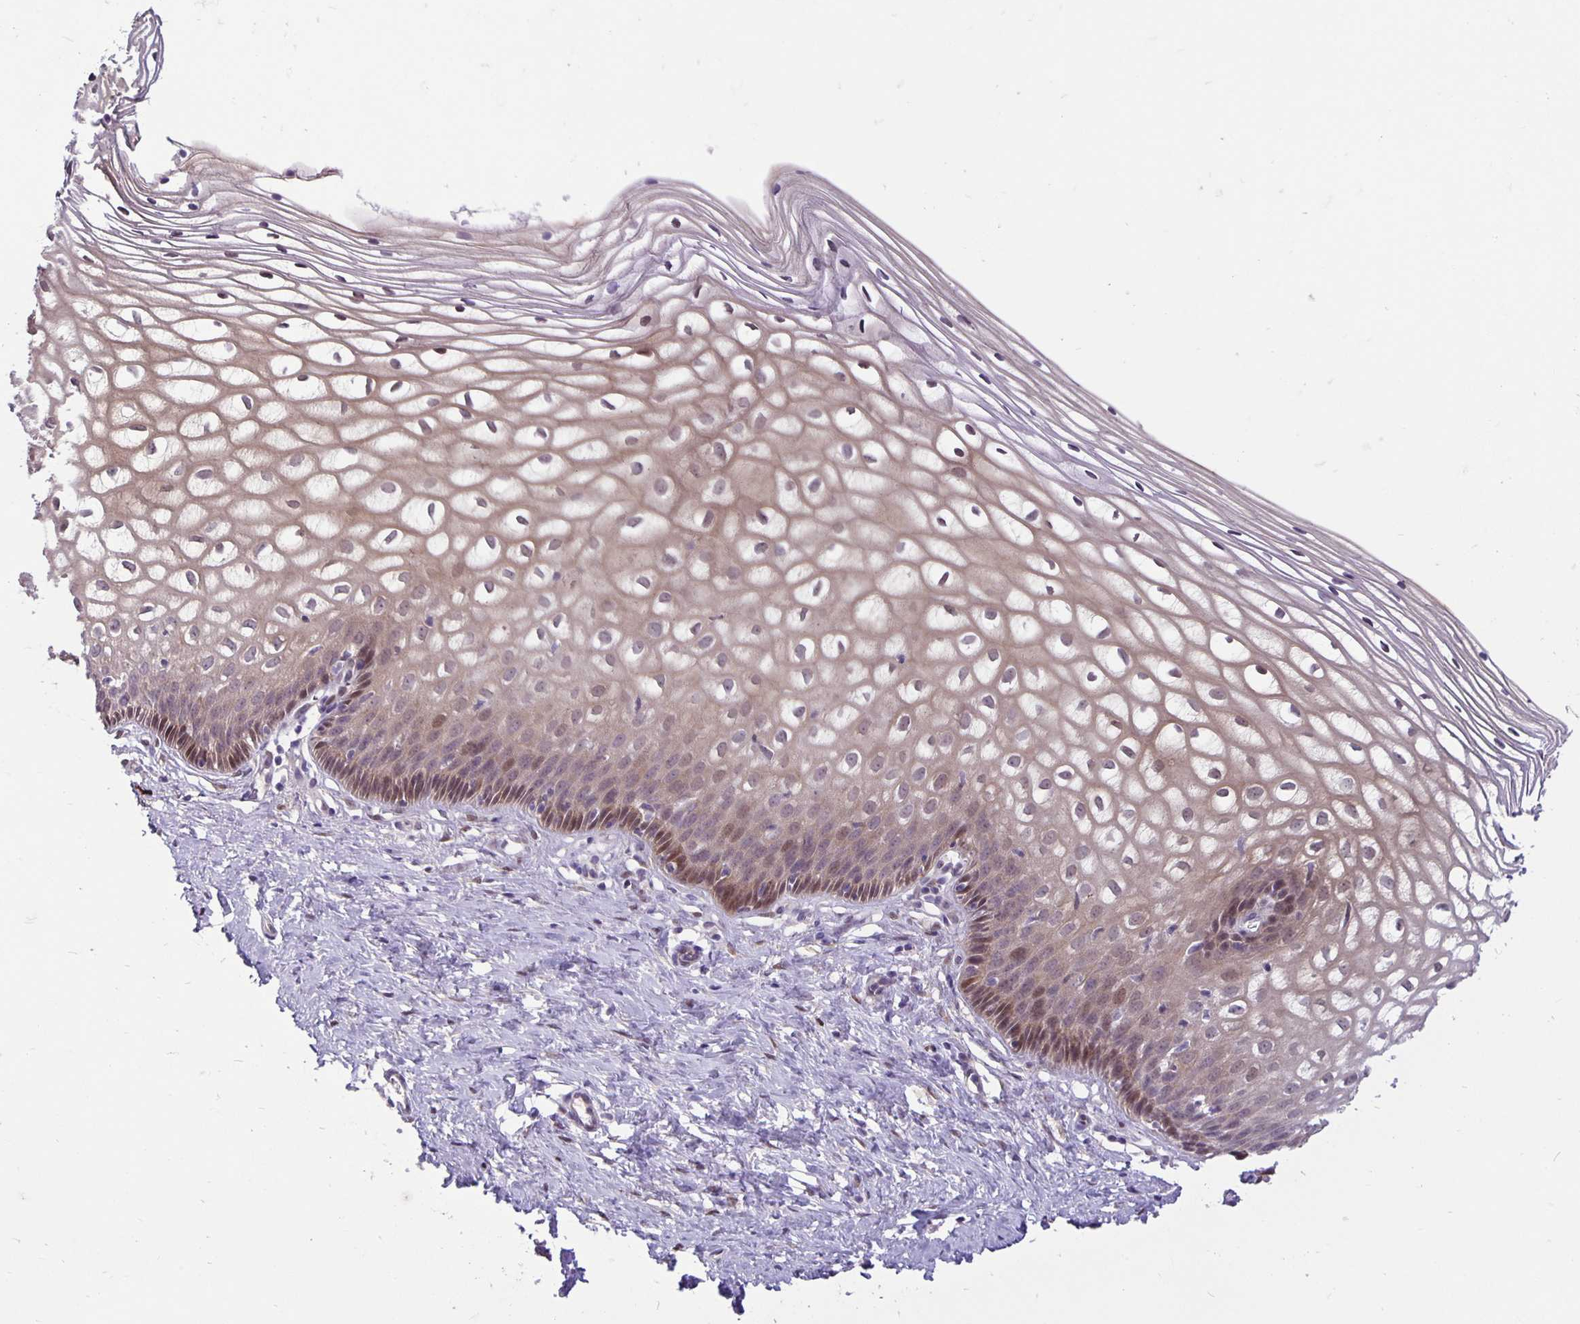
{"staining": {"intensity": "negative", "quantity": "none", "location": "none"}, "tissue": "cervix", "cell_type": "Glandular cells", "image_type": "normal", "snomed": [{"axis": "morphology", "description": "Normal tissue, NOS"}, {"axis": "topography", "description": "Cervix"}], "caption": "A high-resolution photomicrograph shows IHC staining of normal cervix, which reveals no significant staining in glandular cells. (DAB immunohistochemistry (IHC), high magnification).", "gene": "TAX1BP3", "patient": {"sex": "female", "age": 36}}